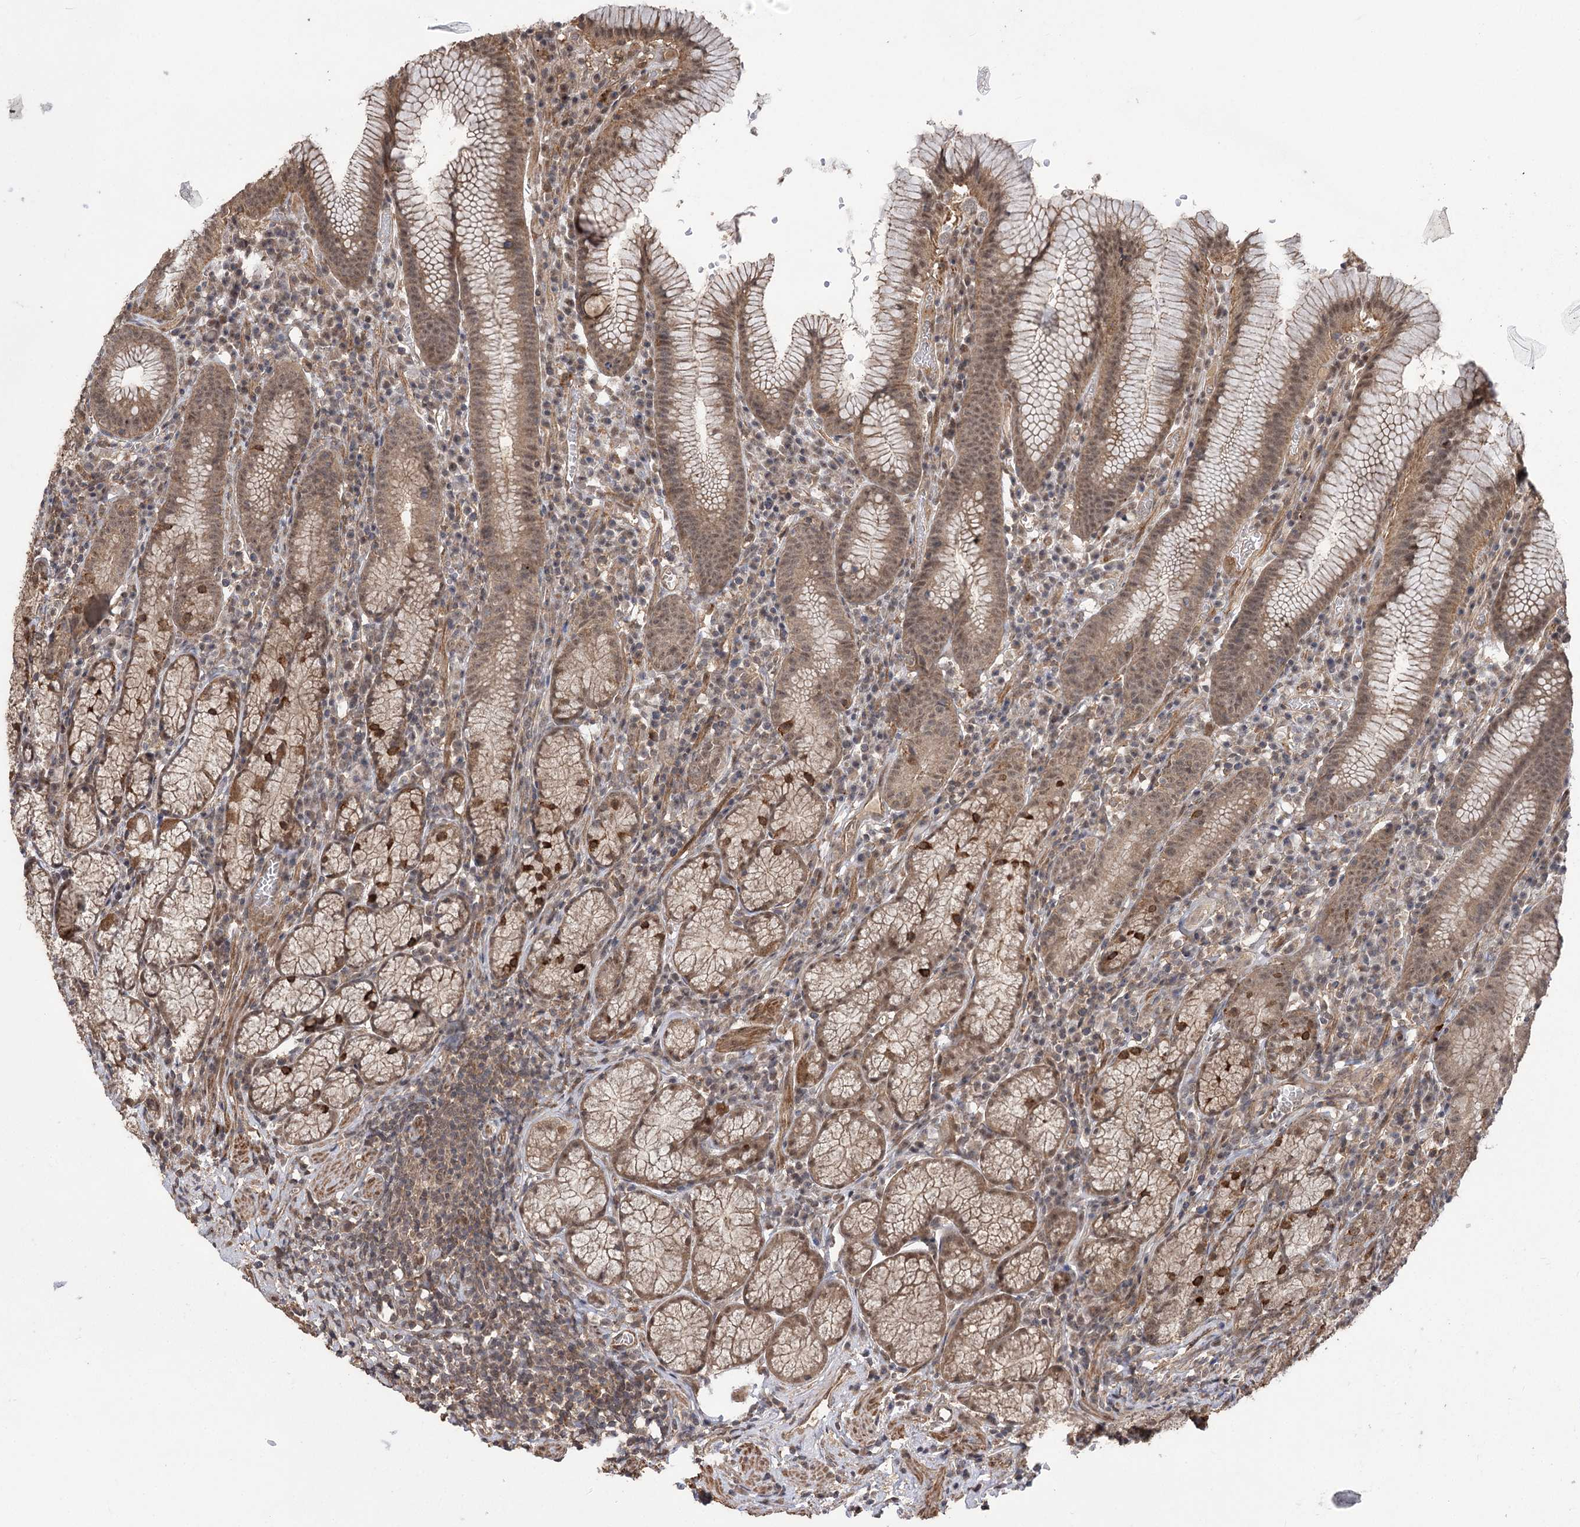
{"staining": {"intensity": "moderate", "quantity": ">75%", "location": "cytoplasmic/membranous,nuclear"}, "tissue": "stomach", "cell_type": "Glandular cells", "image_type": "normal", "snomed": [{"axis": "morphology", "description": "Normal tissue, NOS"}, {"axis": "topography", "description": "Stomach"}], "caption": "This is a micrograph of IHC staining of normal stomach, which shows moderate expression in the cytoplasmic/membranous,nuclear of glandular cells.", "gene": "TENM2", "patient": {"sex": "male", "age": 55}}